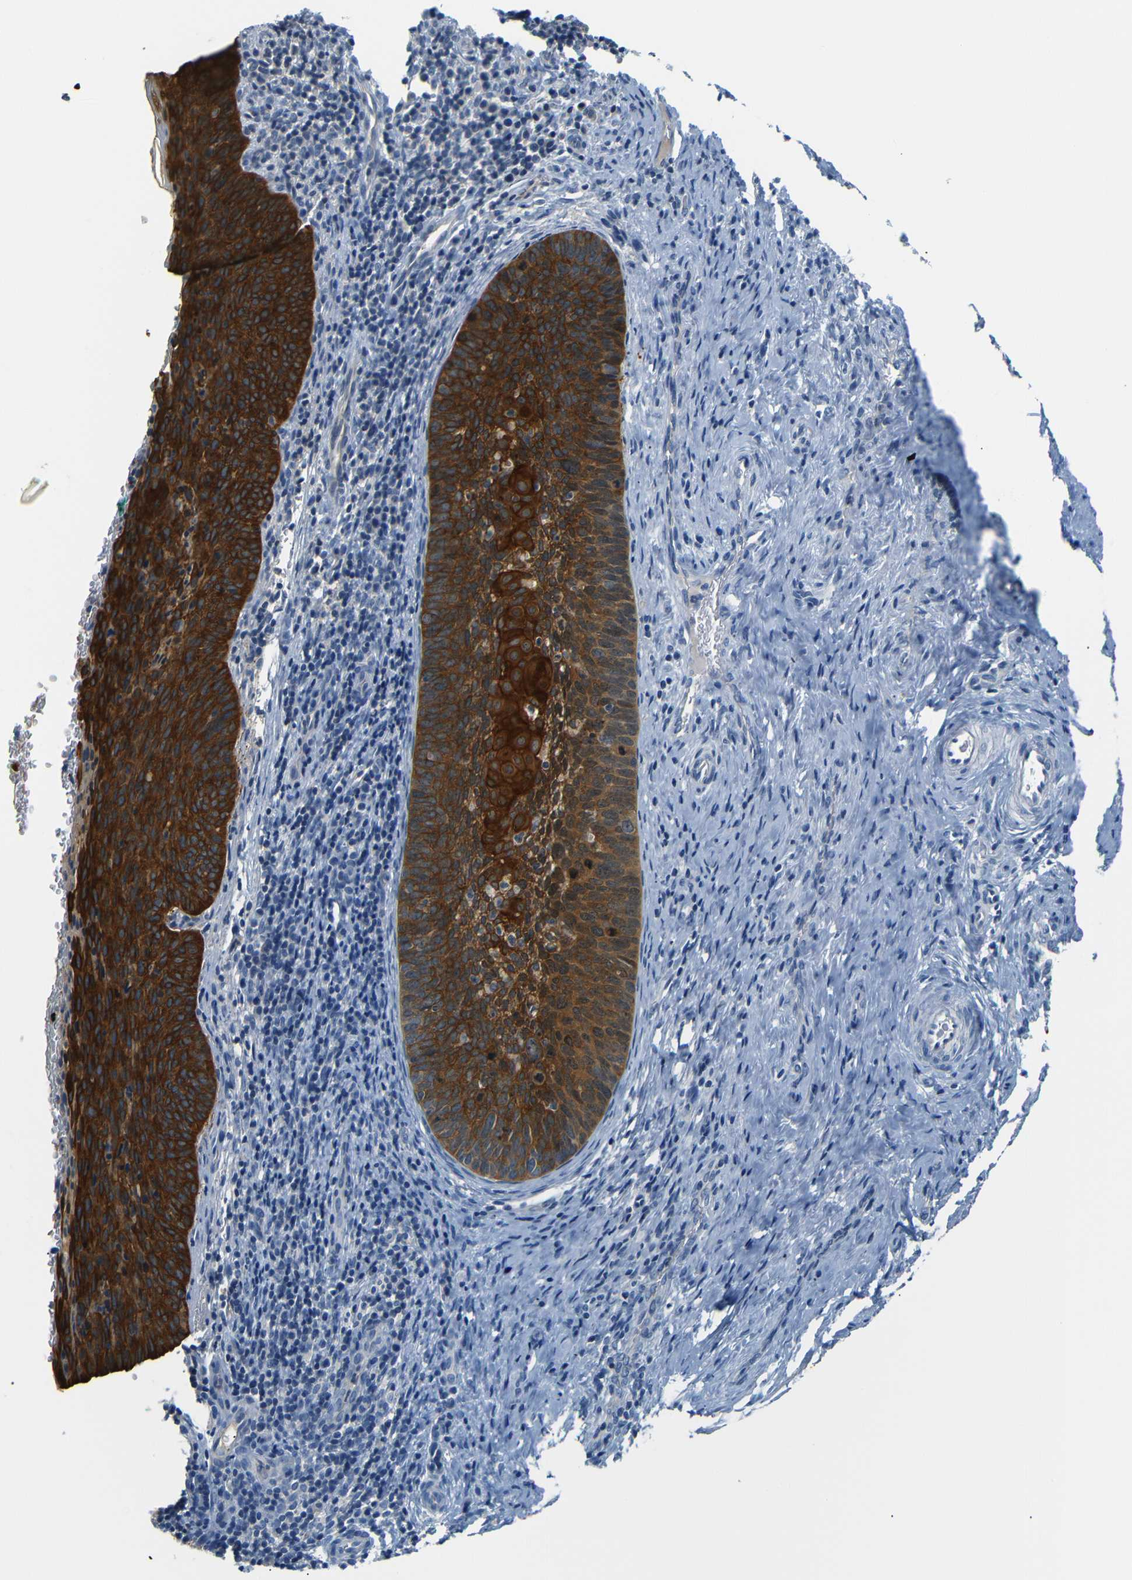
{"staining": {"intensity": "strong", "quantity": ">75%", "location": "cytoplasmic/membranous"}, "tissue": "cervical cancer", "cell_type": "Tumor cells", "image_type": "cancer", "snomed": [{"axis": "morphology", "description": "Squamous cell carcinoma, NOS"}, {"axis": "topography", "description": "Cervix"}], "caption": "Strong cytoplasmic/membranous expression is seen in approximately >75% of tumor cells in squamous cell carcinoma (cervical).", "gene": "SFN", "patient": {"sex": "female", "age": 33}}